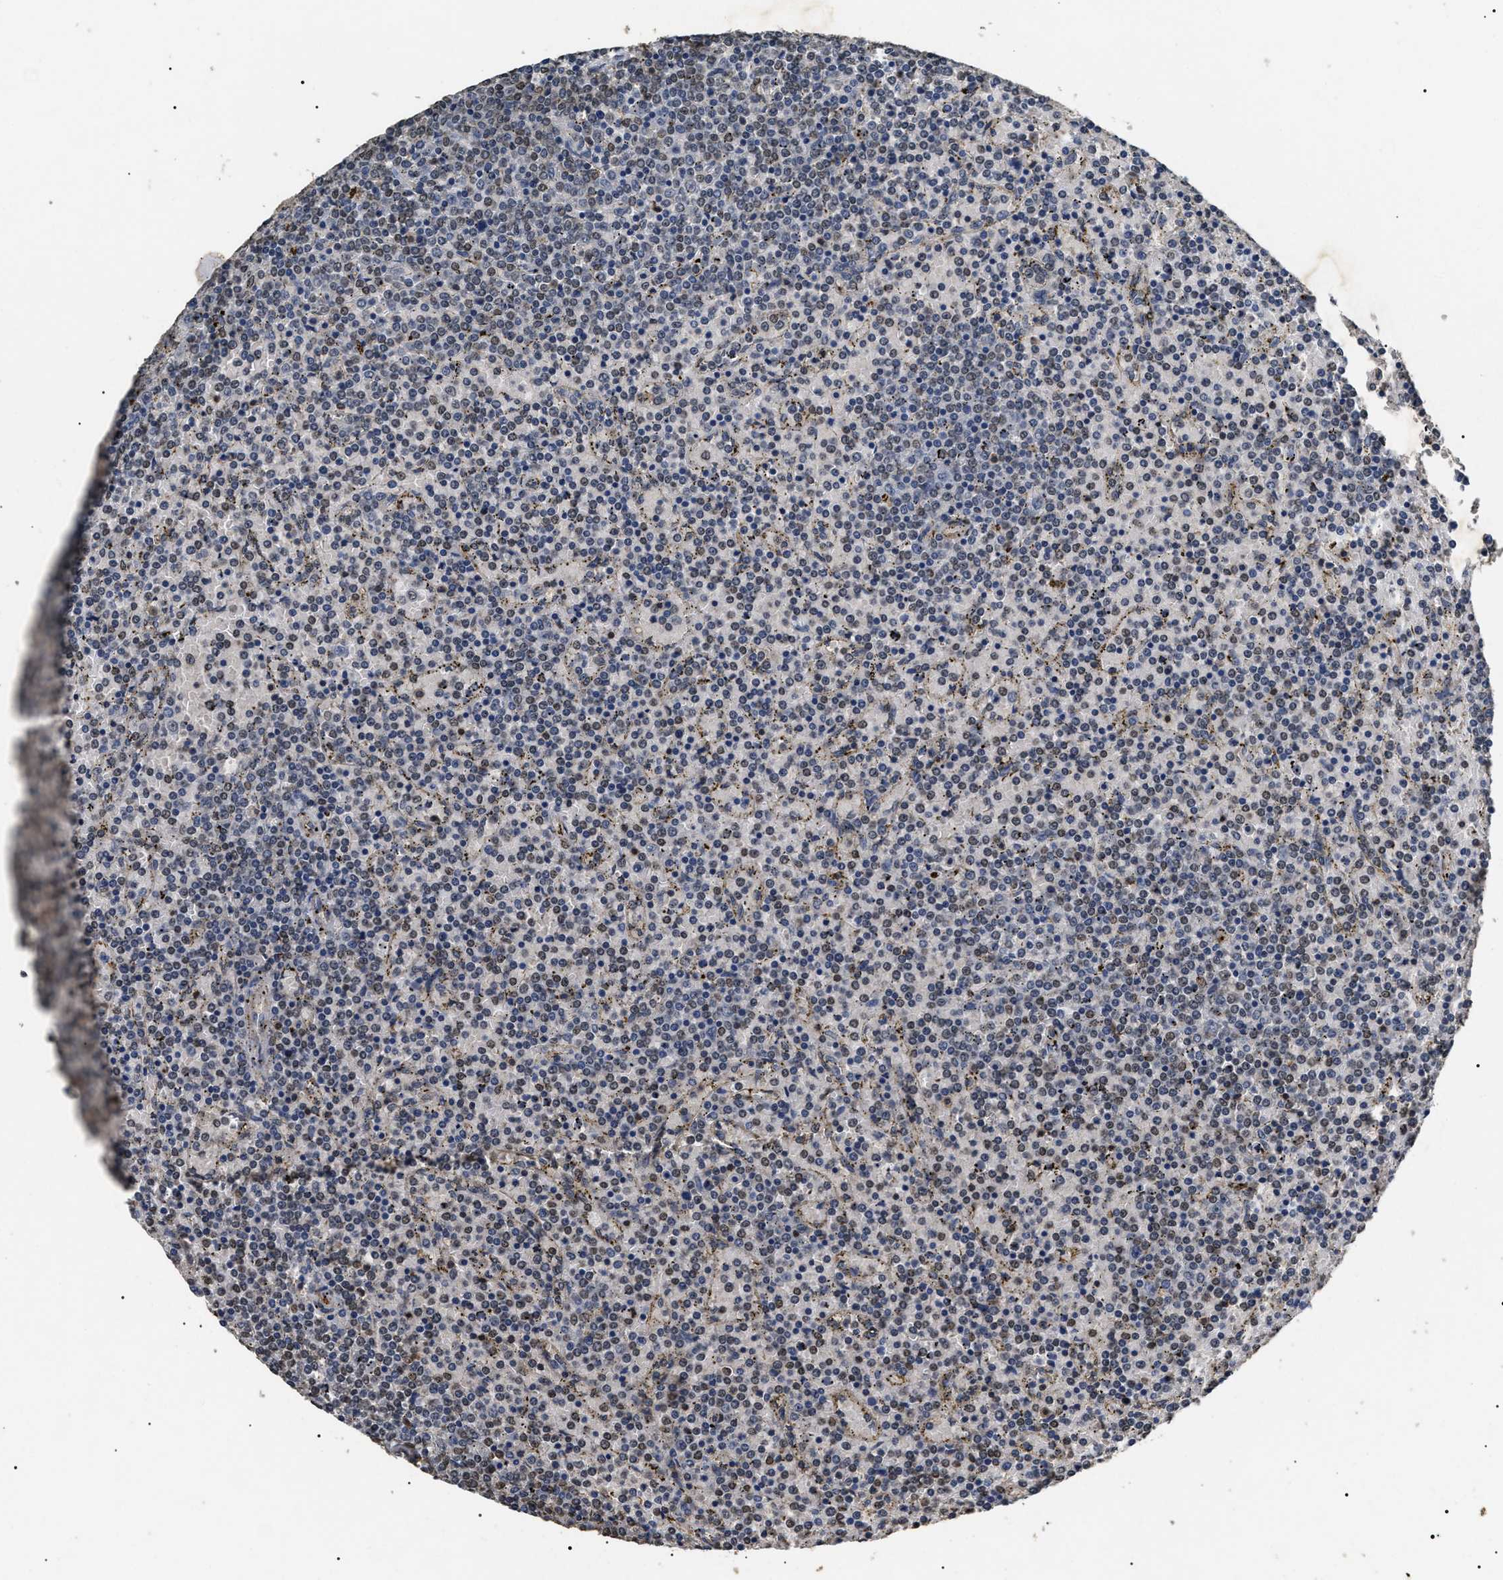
{"staining": {"intensity": "weak", "quantity": "25%-75%", "location": "nuclear"}, "tissue": "lymphoma", "cell_type": "Tumor cells", "image_type": "cancer", "snomed": [{"axis": "morphology", "description": "Malignant lymphoma, non-Hodgkin's type, Low grade"}, {"axis": "topography", "description": "Spleen"}], "caption": "Protein staining reveals weak nuclear staining in about 25%-75% of tumor cells in lymphoma.", "gene": "ANP32E", "patient": {"sex": "female", "age": 77}}